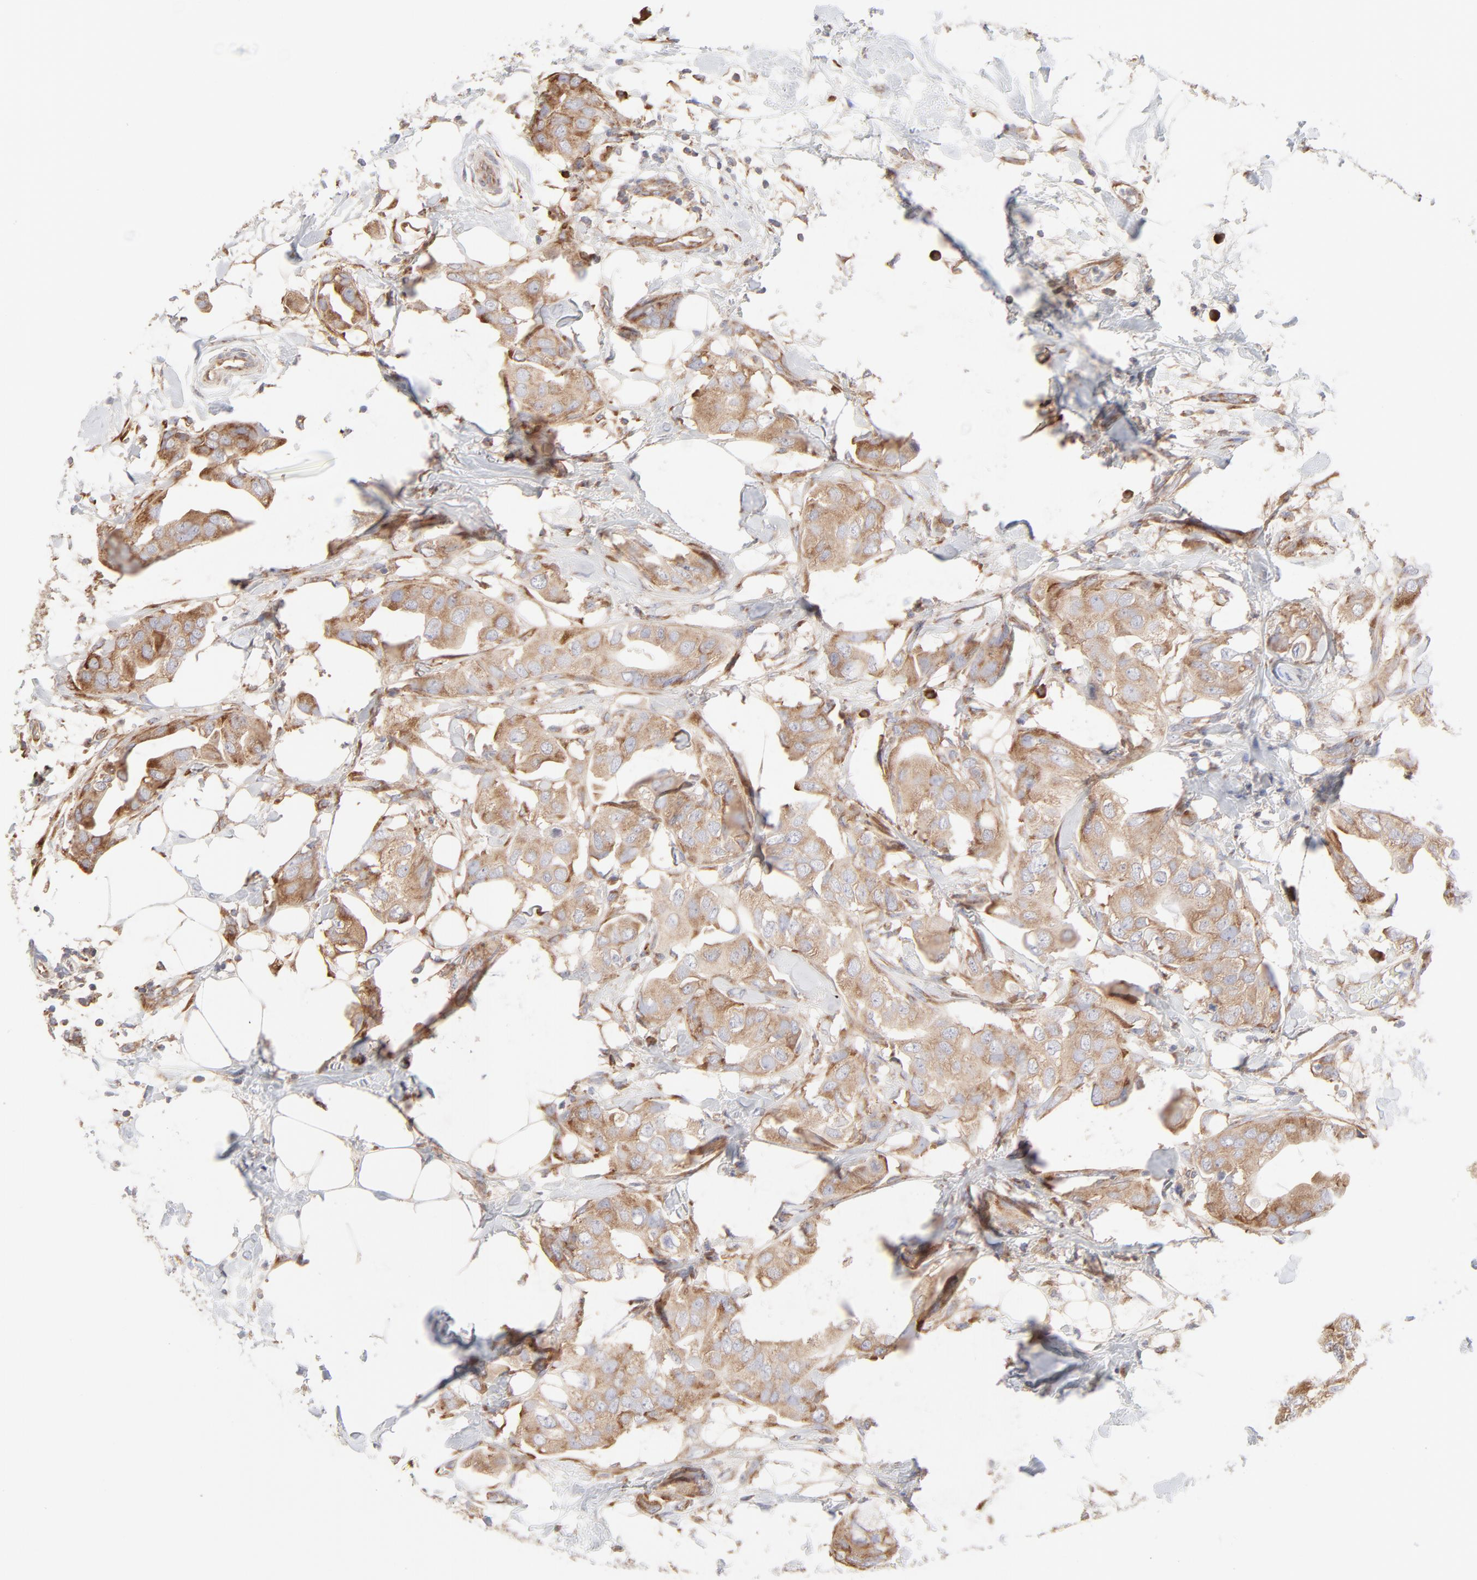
{"staining": {"intensity": "moderate", "quantity": ">75%", "location": "cytoplasmic/membranous"}, "tissue": "breast cancer", "cell_type": "Tumor cells", "image_type": "cancer", "snomed": [{"axis": "morphology", "description": "Duct carcinoma"}, {"axis": "topography", "description": "Breast"}], "caption": "Brown immunohistochemical staining in human breast cancer reveals moderate cytoplasmic/membranous staining in about >75% of tumor cells.", "gene": "RPS21", "patient": {"sex": "female", "age": 40}}